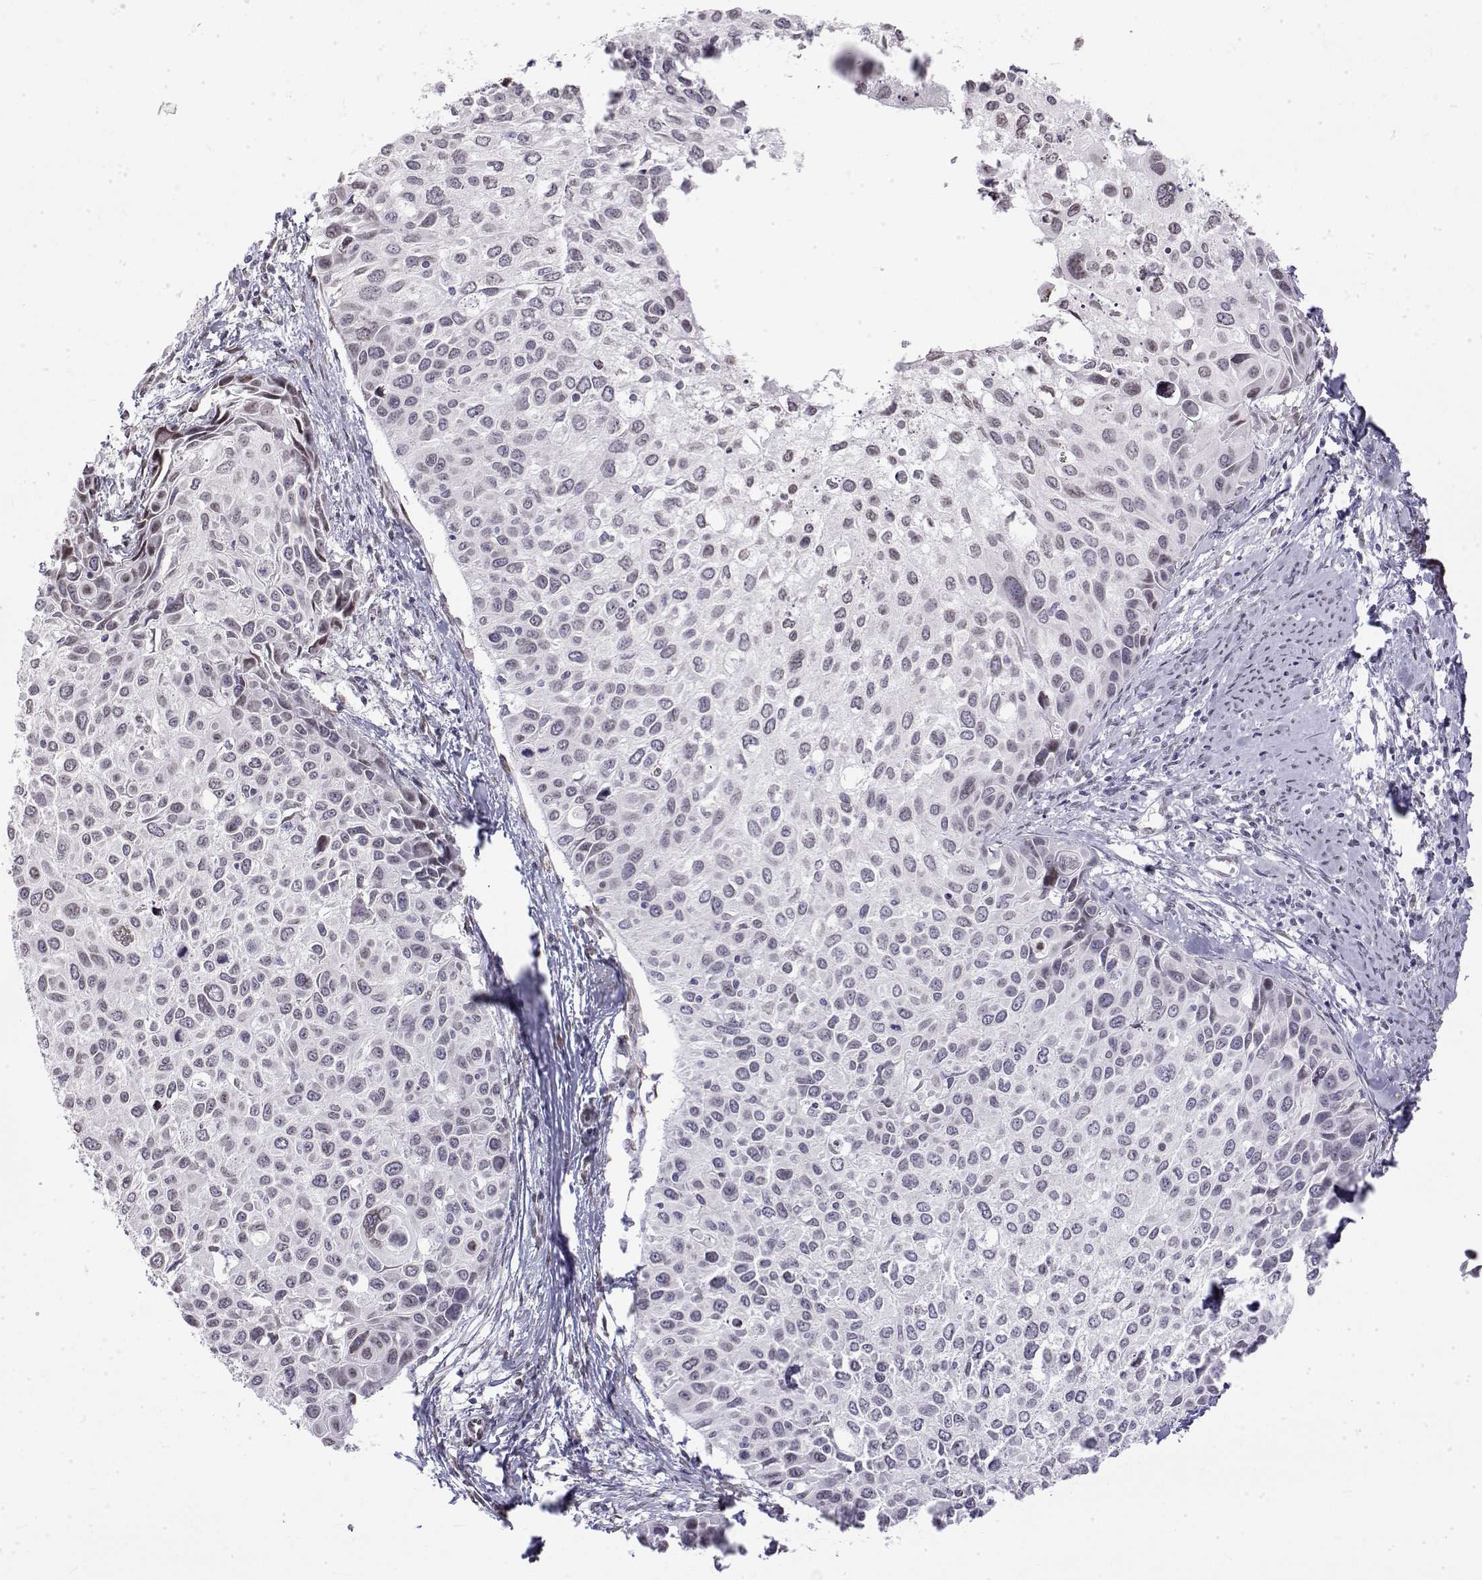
{"staining": {"intensity": "negative", "quantity": "none", "location": "none"}, "tissue": "cervical cancer", "cell_type": "Tumor cells", "image_type": "cancer", "snomed": [{"axis": "morphology", "description": "Squamous cell carcinoma, NOS"}, {"axis": "topography", "description": "Cervix"}], "caption": "Protein analysis of cervical squamous cell carcinoma displays no significant expression in tumor cells. (Brightfield microscopy of DAB (3,3'-diaminobenzidine) immunohistochemistry (IHC) at high magnification).", "gene": "ZNF532", "patient": {"sex": "female", "age": 50}}